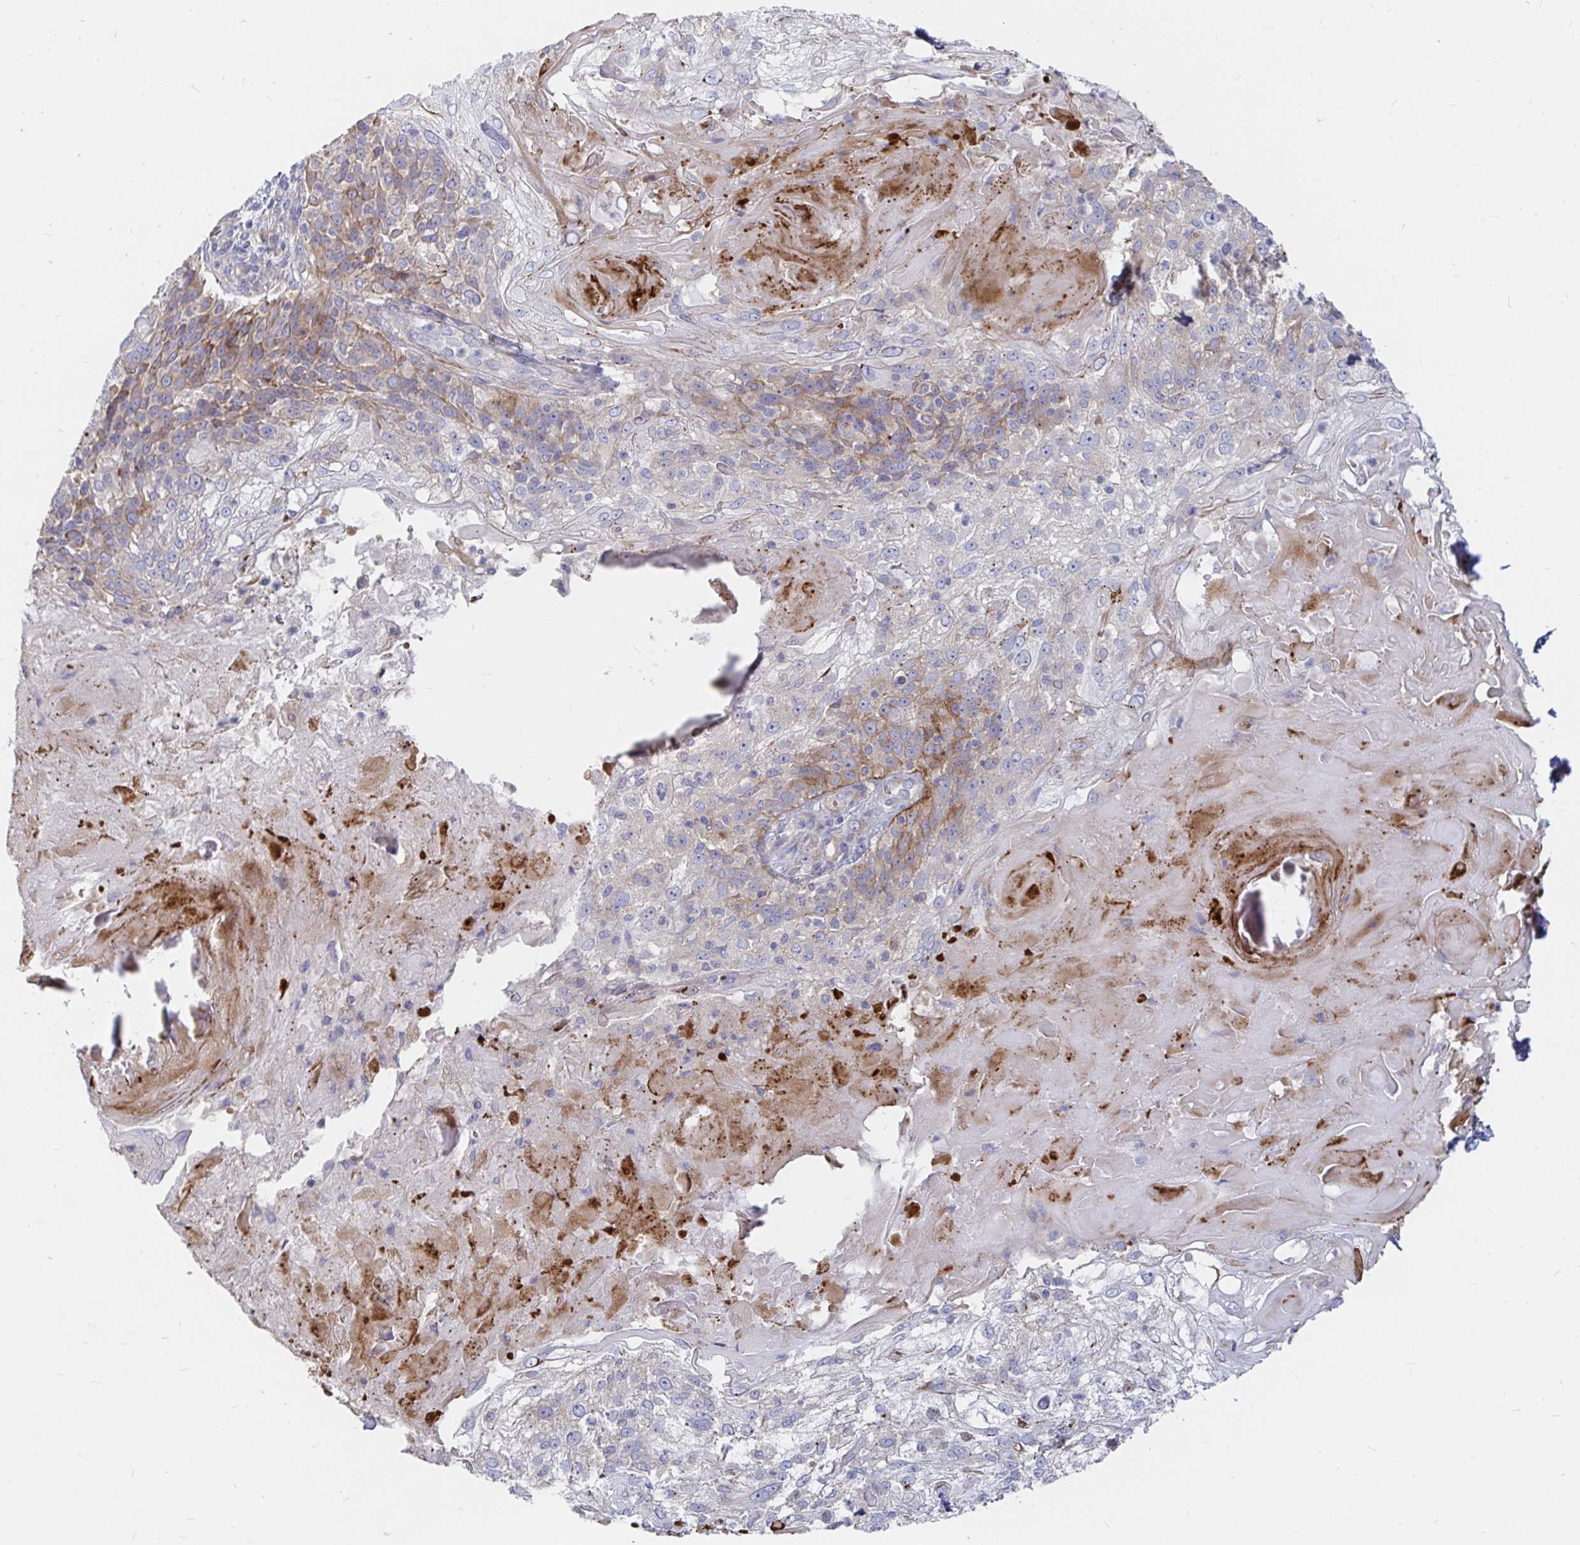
{"staining": {"intensity": "moderate", "quantity": "<25%", "location": "cytoplasmic/membranous"}, "tissue": "skin cancer", "cell_type": "Tumor cells", "image_type": "cancer", "snomed": [{"axis": "morphology", "description": "Normal tissue, NOS"}, {"axis": "morphology", "description": "Squamous cell carcinoma, NOS"}, {"axis": "topography", "description": "Skin"}], "caption": "Moderate cytoplasmic/membranous expression is appreciated in approximately <25% of tumor cells in skin squamous cell carcinoma. Using DAB (brown) and hematoxylin (blue) stains, captured at high magnification using brightfield microscopy.", "gene": "KCTD19", "patient": {"sex": "female", "age": 83}}